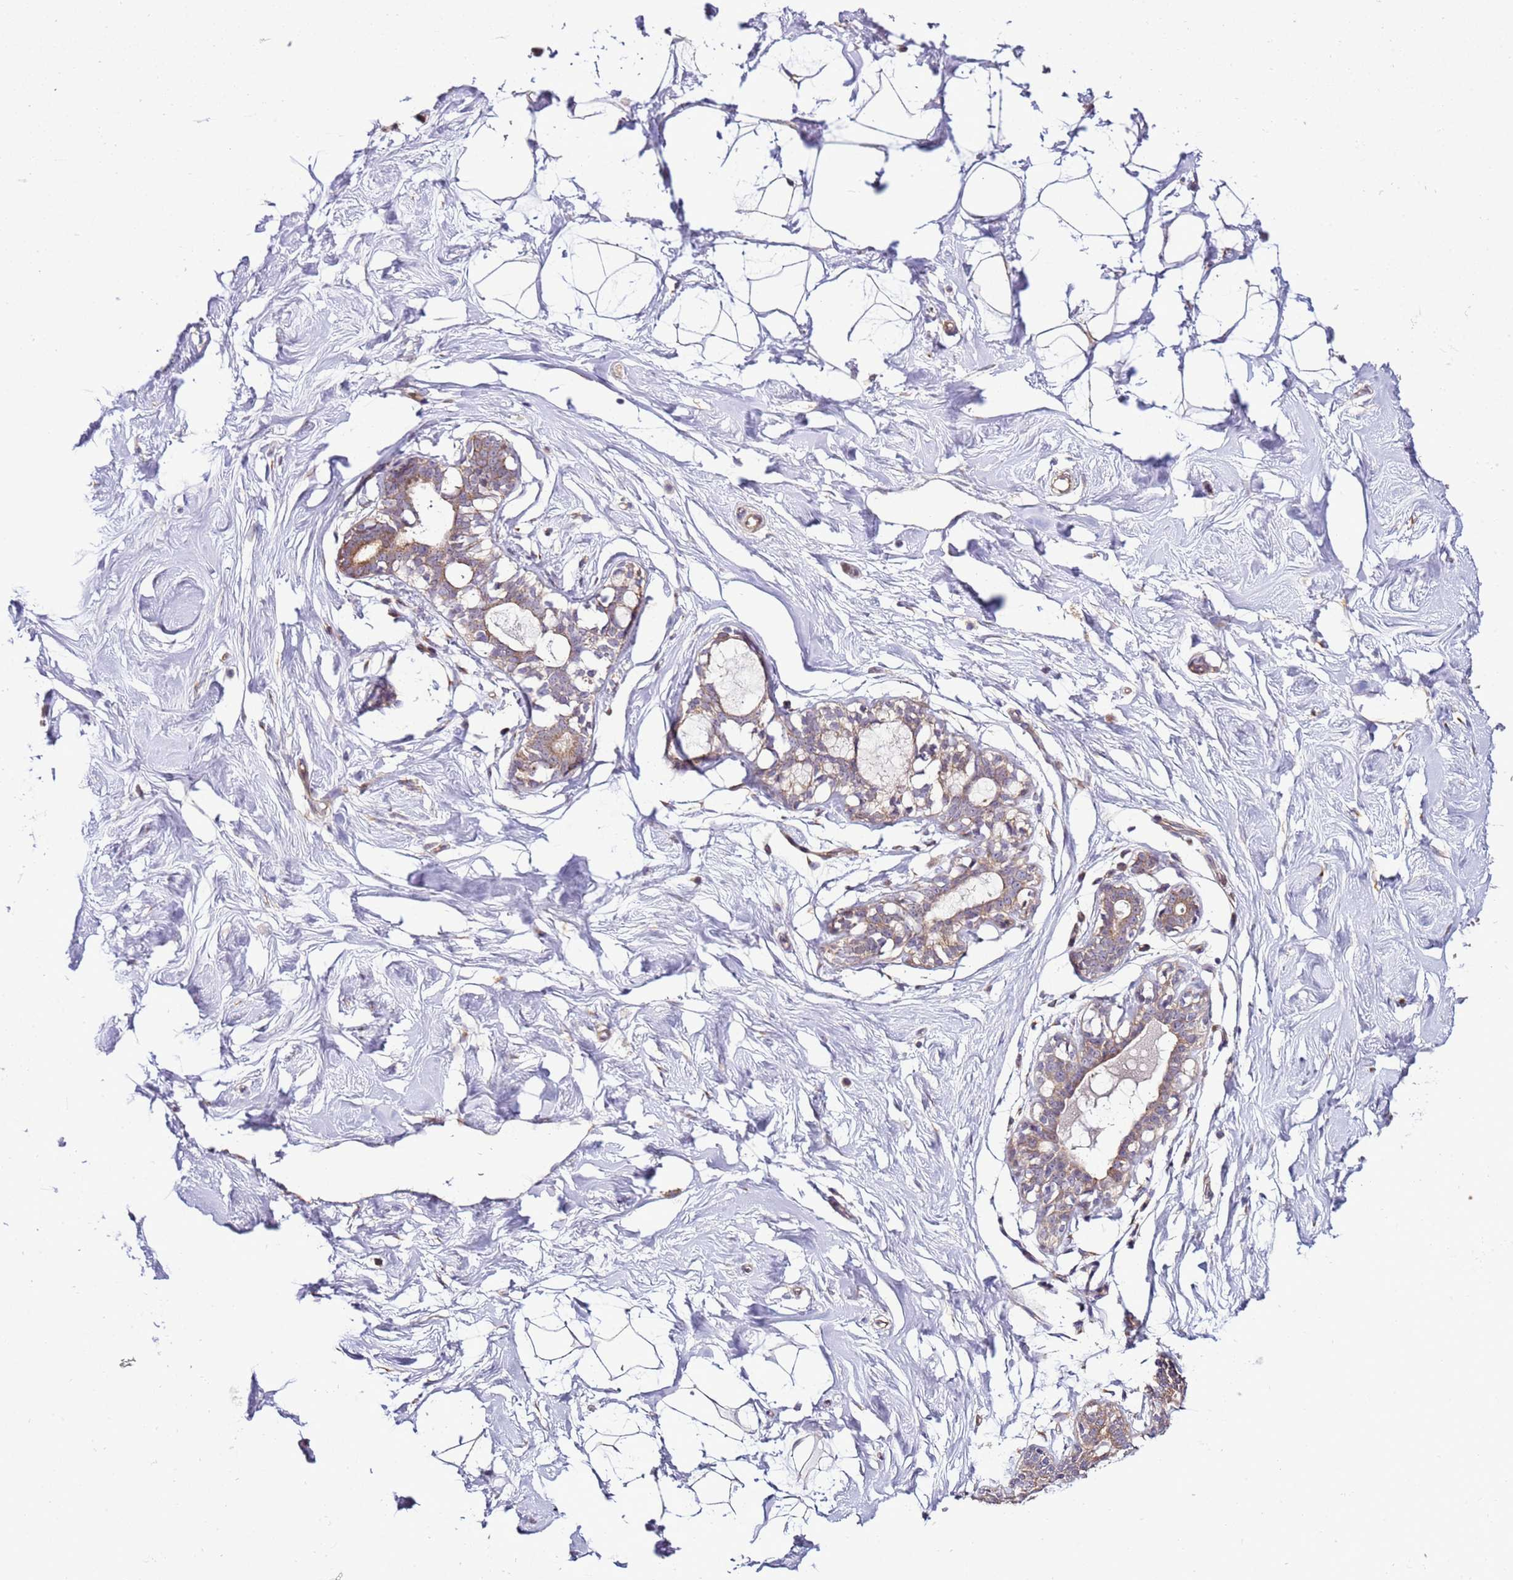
{"staining": {"intensity": "weak", "quantity": "<25%", "location": "cytoplasmic/membranous"}, "tissue": "breast", "cell_type": "Adipocytes", "image_type": "normal", "snomed": [{"axis": "morphology", "description": "Normal tissue, NOS"}, {"axis": "morphology", "description": "Adenoma, NOS"}, {"axis": "topography", "description": "Breast"}], "caption": "An image of human breast is negative for staining in adipocytes. (IHC, brightfield microscopy, high magnification).", "gene": "SCARA3", "patient": {"sex": "female", "age": 23}}